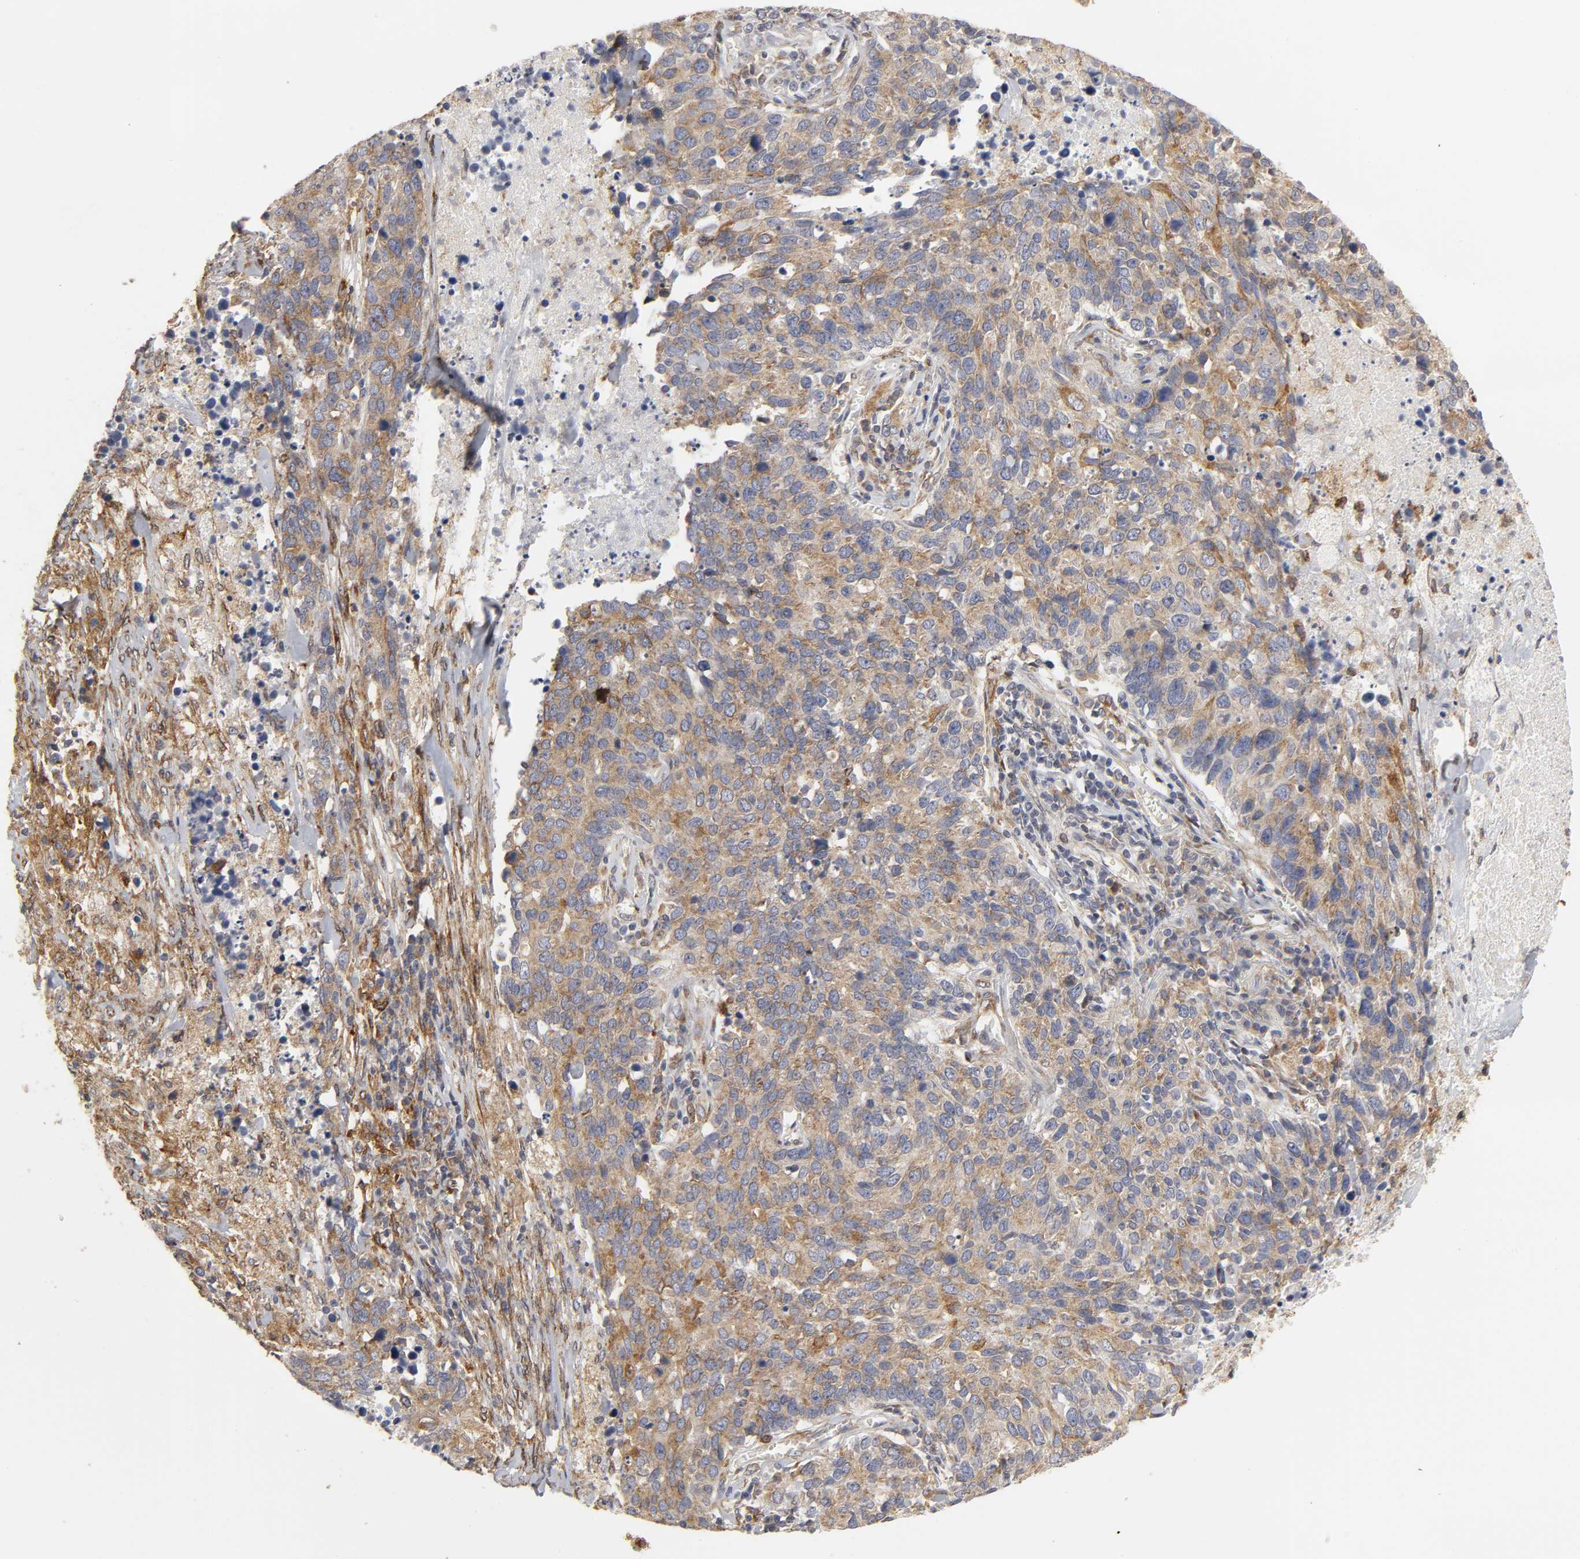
{"staining": {"intensity": "moderate", "quantity": ">75%", "location": "cytoplasmic/membranous"}, "tissue": "lung cancer", "cell_type": "Tumor cells", "image_type": "cancer", "snomed": [{"axis": "morphology", "description": "Neoplasm, malignant, NOS"}, {"axis": "topography", "description": "Lung"}], "caption": "DAB (3,3'-diaminobenzidine) immunohistochemical staining of human lung cancer shows moderate cytoplasmic/membranous protein positivity in about >75% of tumor cells.", "gene": "POR", "patient": {"sex": "female", "age": 76}}